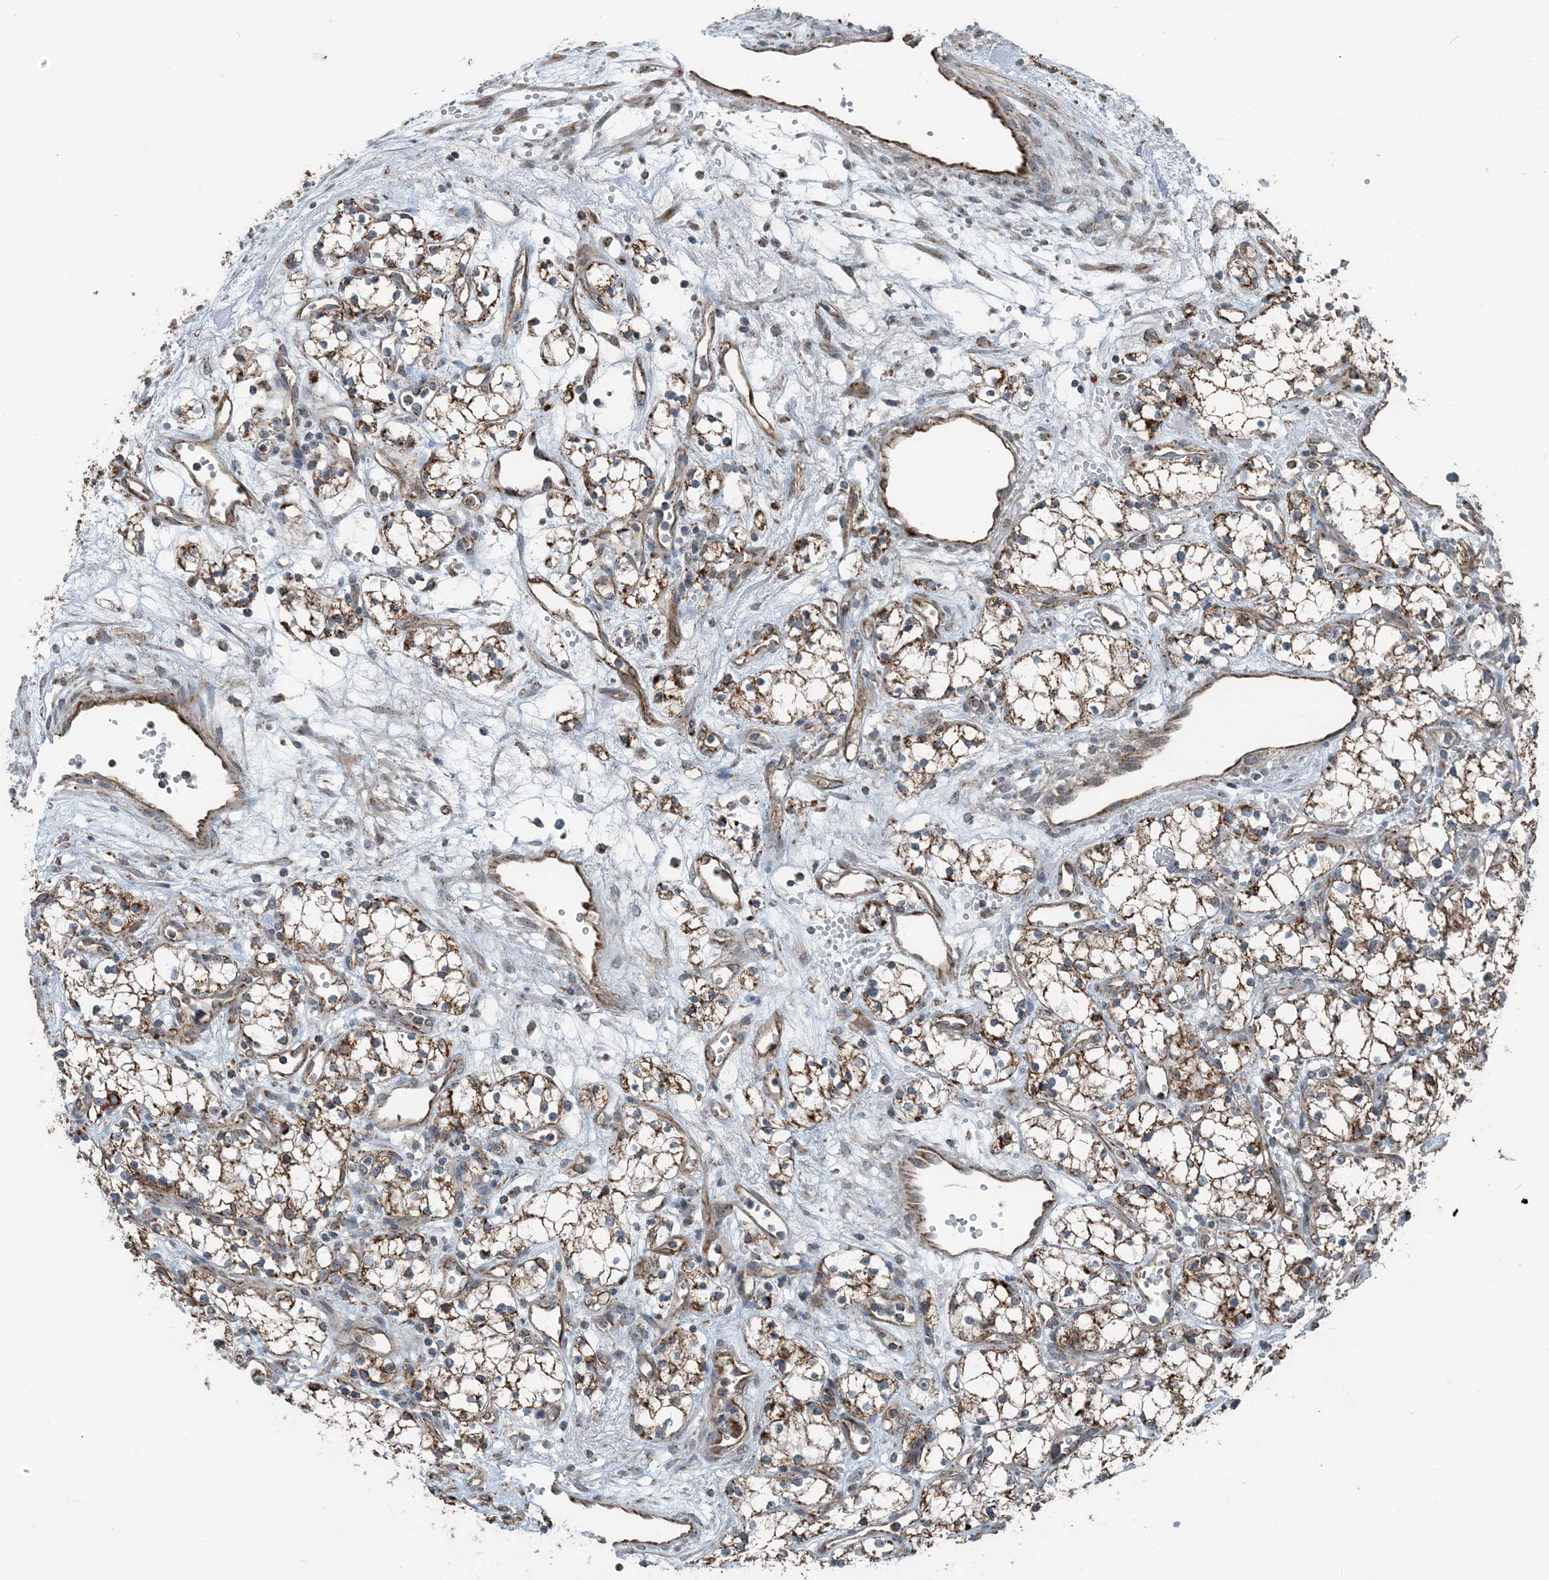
{"staining": {"intensity": "moderate", "quantity": ">75%", "location": "cytoplasmic/membranous"}, "tissue": "renal cancer", "cell_type": "Tumor cells", "image_type": "cancer", "snomed": [{"axis": "morphology", "description": "Adenocarcinoma, NOS"}, {"axis": "topography", "description": "Kidney"}], "caption": "Immunohistochemistry (IHC) staining of renal cancer (adenocarcinoma), which exhibits medium levels of moderate cytoplasmic/membranous staining in approximately >75% of tumor cells indicating moderate cytoplasmic/membranous protein positivity. The staining was performed using DAB (brown) for protein detection and nuclei were counterstained in hematoxylin (blue).", "gene": "PILRB", "patient": {"sex": "male", "age": 59}}